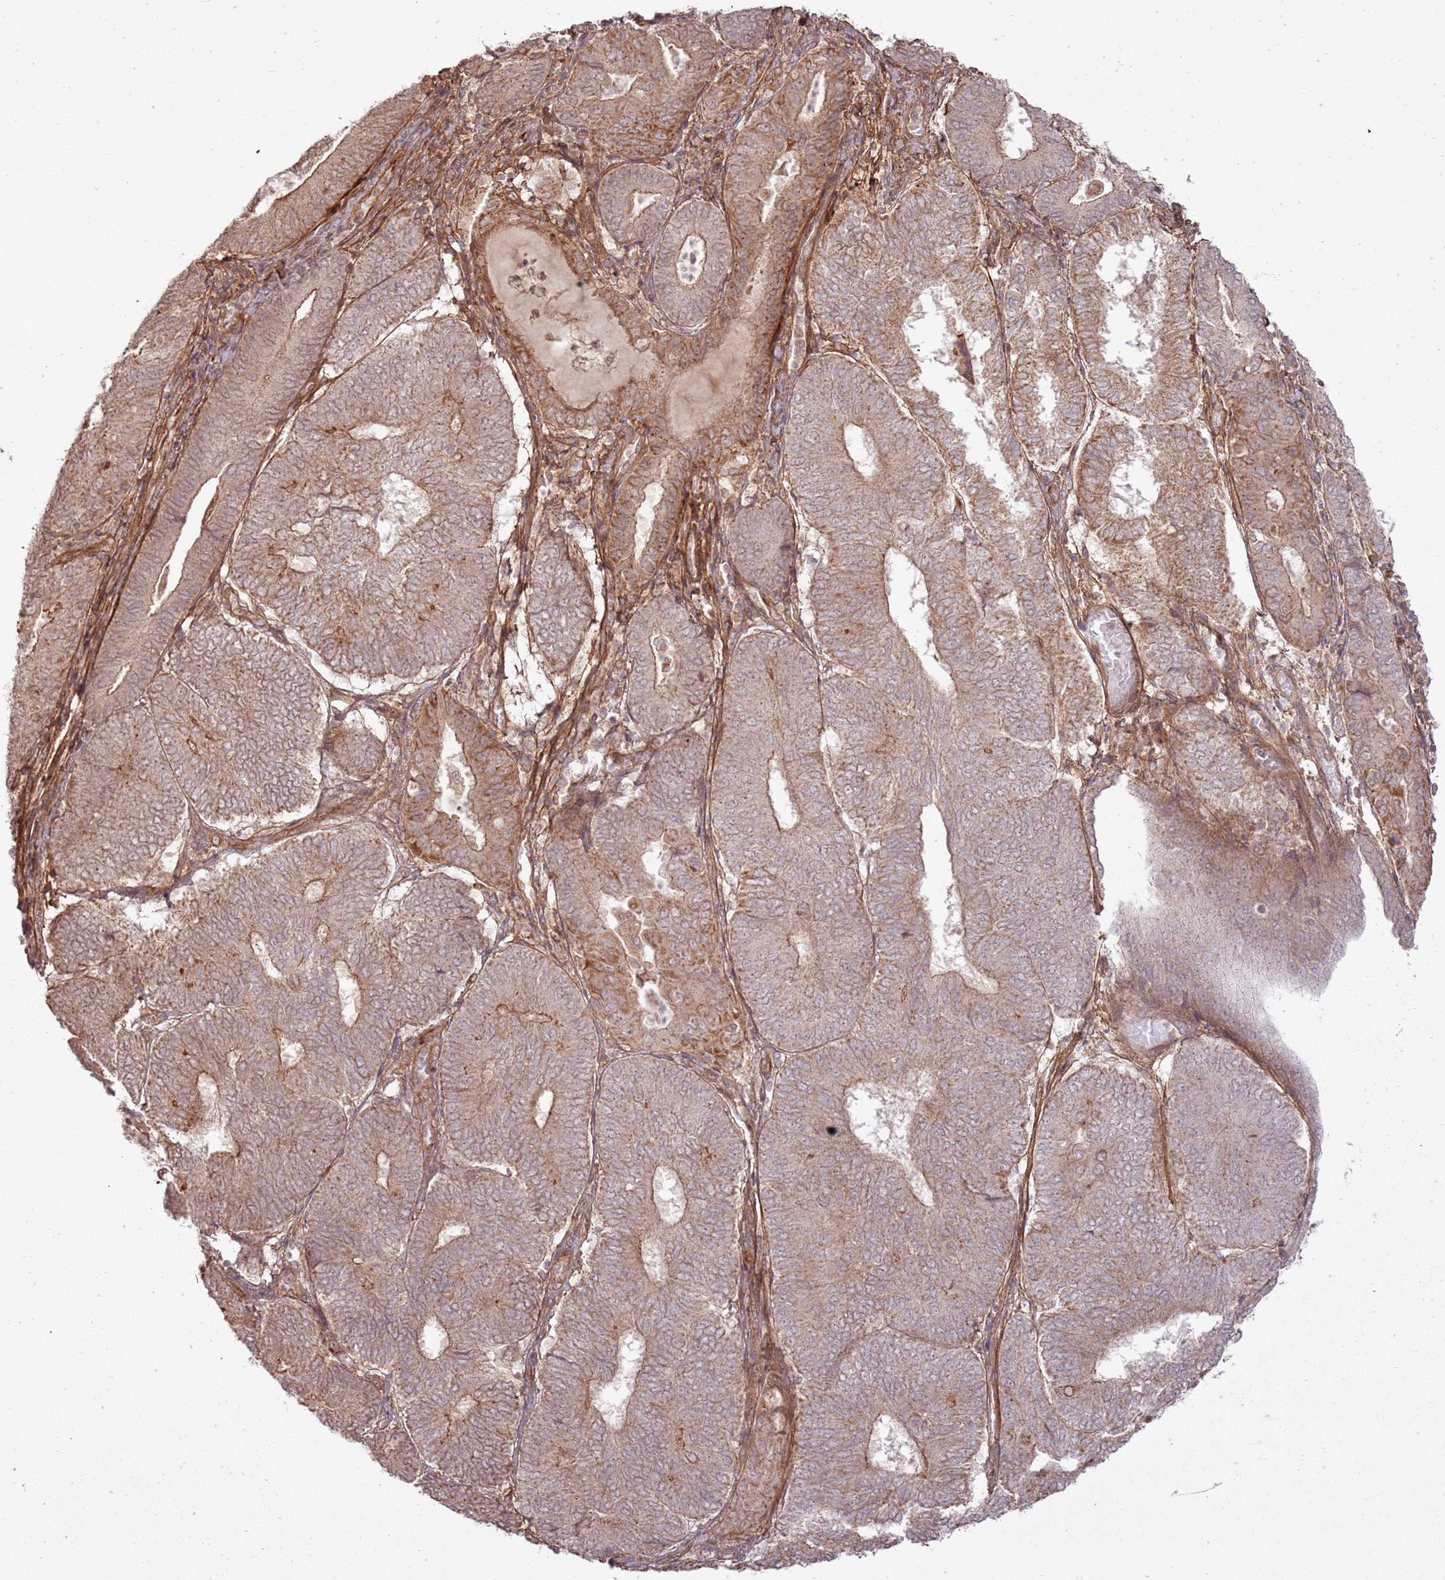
{"staining": {"intensity": "moderate", "quantity": "25%-75%", "location": "cytoplasmic/membranous"}, "tissue": "endometrial cancer", "cell_type": "Tumor cells", "image_type": "cancer", "snomed": [{"axis": "morphology", "description": "Adenocarcinoma, NOS"}, {"axis": "topography", "description": "Endometrium"}], "caption": "Adenocarcinoma (endometrial) tissue demonstrates moderate cytoplasmic/membranous expression in about 25%-75% of tumor cells", "gene": "ZNF623", "patient": {"sex": "female", "age": 81}}